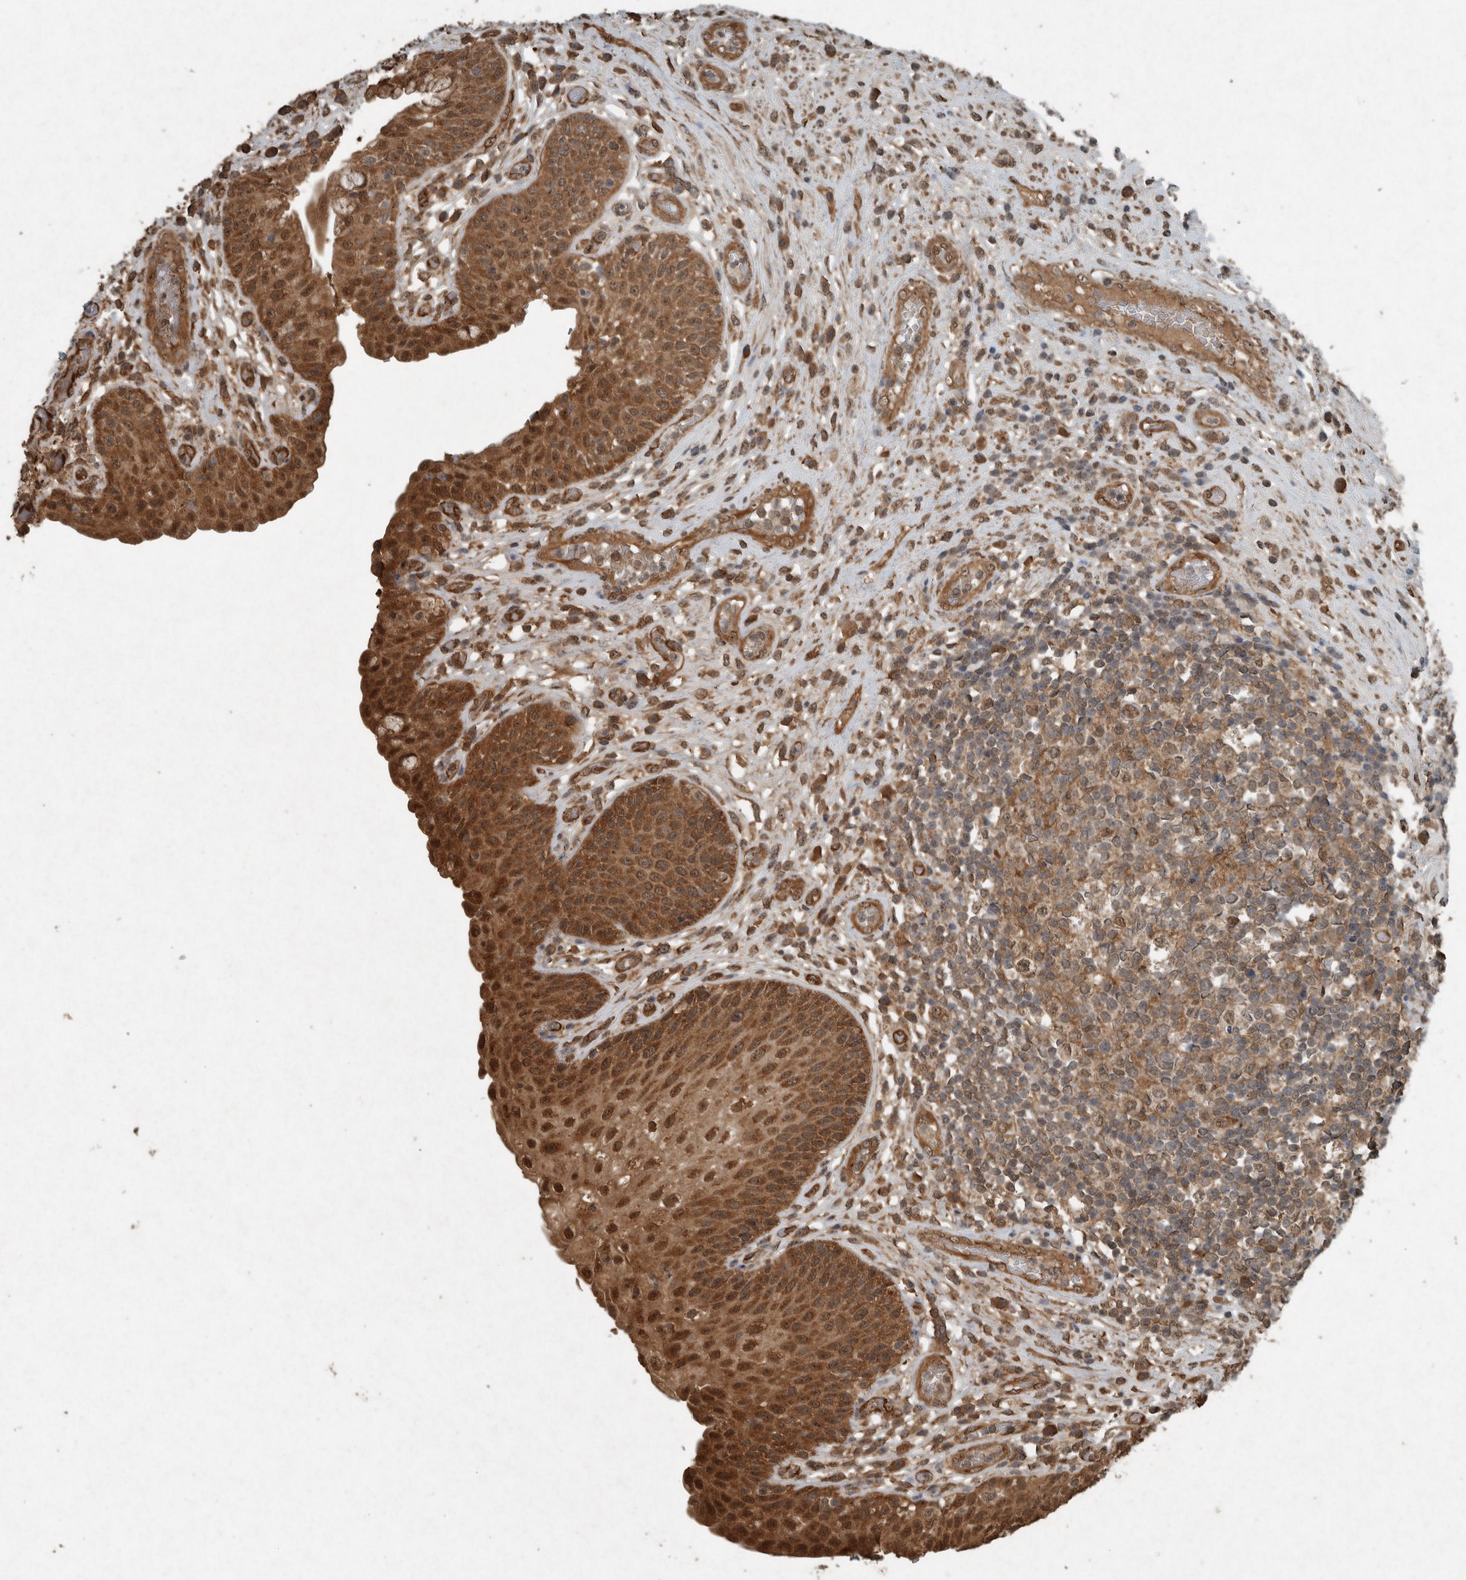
{"staining": {"intensity": "strong", "quantity": ">75%", "location": "cytoplasmic/membranous,nuclear"}, "tissue": "urinary bladder", "cell_type": "Urothelial cells", "image_type": "normal", "snomed": [{"axis": "morphology", "description": "Normal tissue, NOS"}, {"axis": "topography", "description": "Urinary bladder"}], "caption": "A brown stain highlights strong cytoplasmic/membranous,nuclear positivity of a protein in urothelial cells of normal urinary bladder.", "gene": "ARHGEF12", "patient": {"sex": "female", "age": 62}}